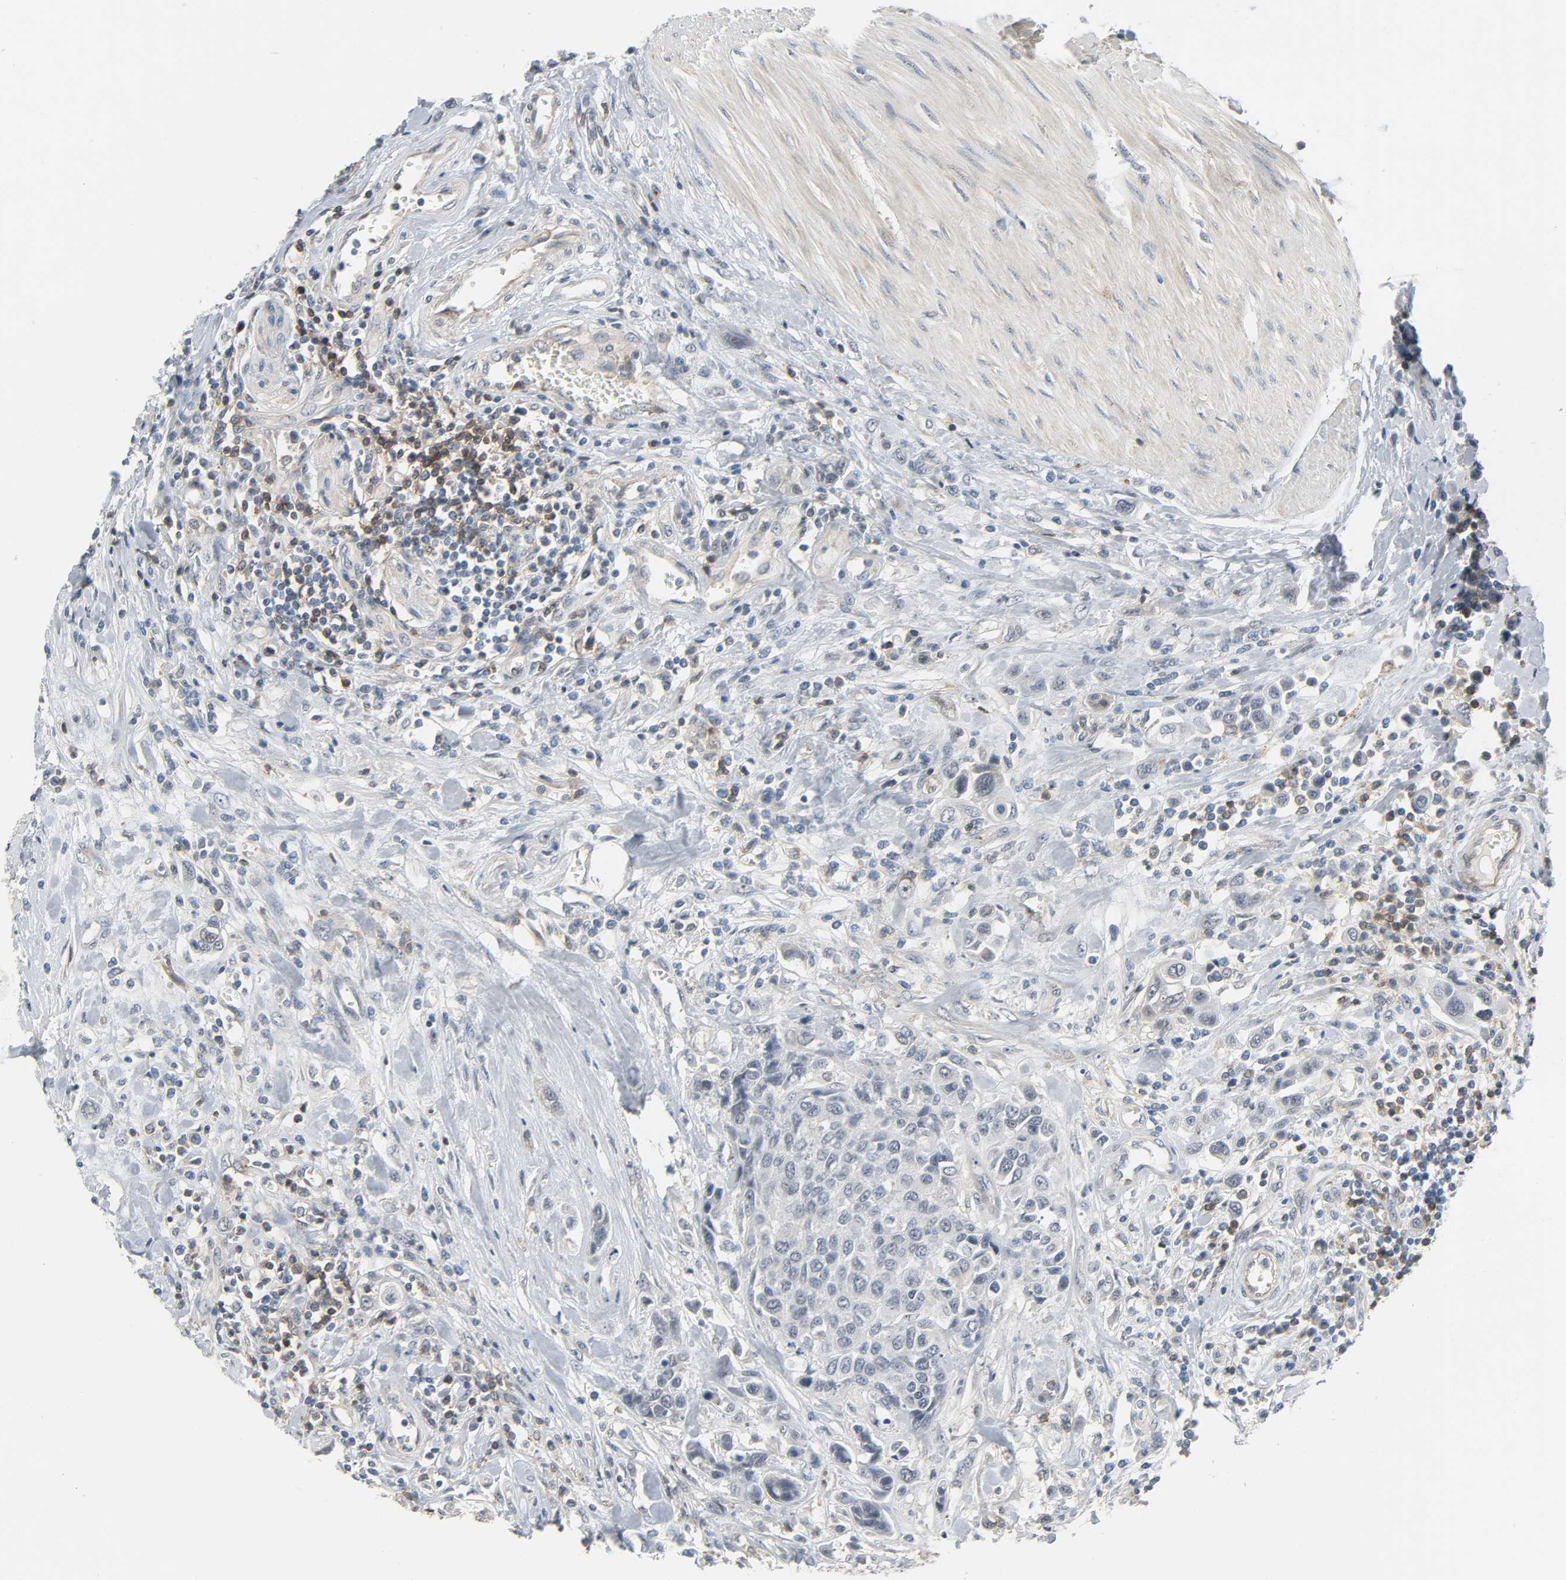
{"staining": {"intensity": "negative", "quantity": "none", "location": "none"}, "tissue": "urothelial cancer", "cell_type": "Tumor cells", "image_type": "cancer", "snomed": [{"axis": "morphology", "description": "Urothelial carcinoma, High grade"}, {"axis": "topography", "description": "Urinary bladder"}], "caption": "Tumor cells show no significant positivity in urothelial carcinoma (high-grade).", "gene": "CD4", "patient": {"sex": "male", "age": 50}}